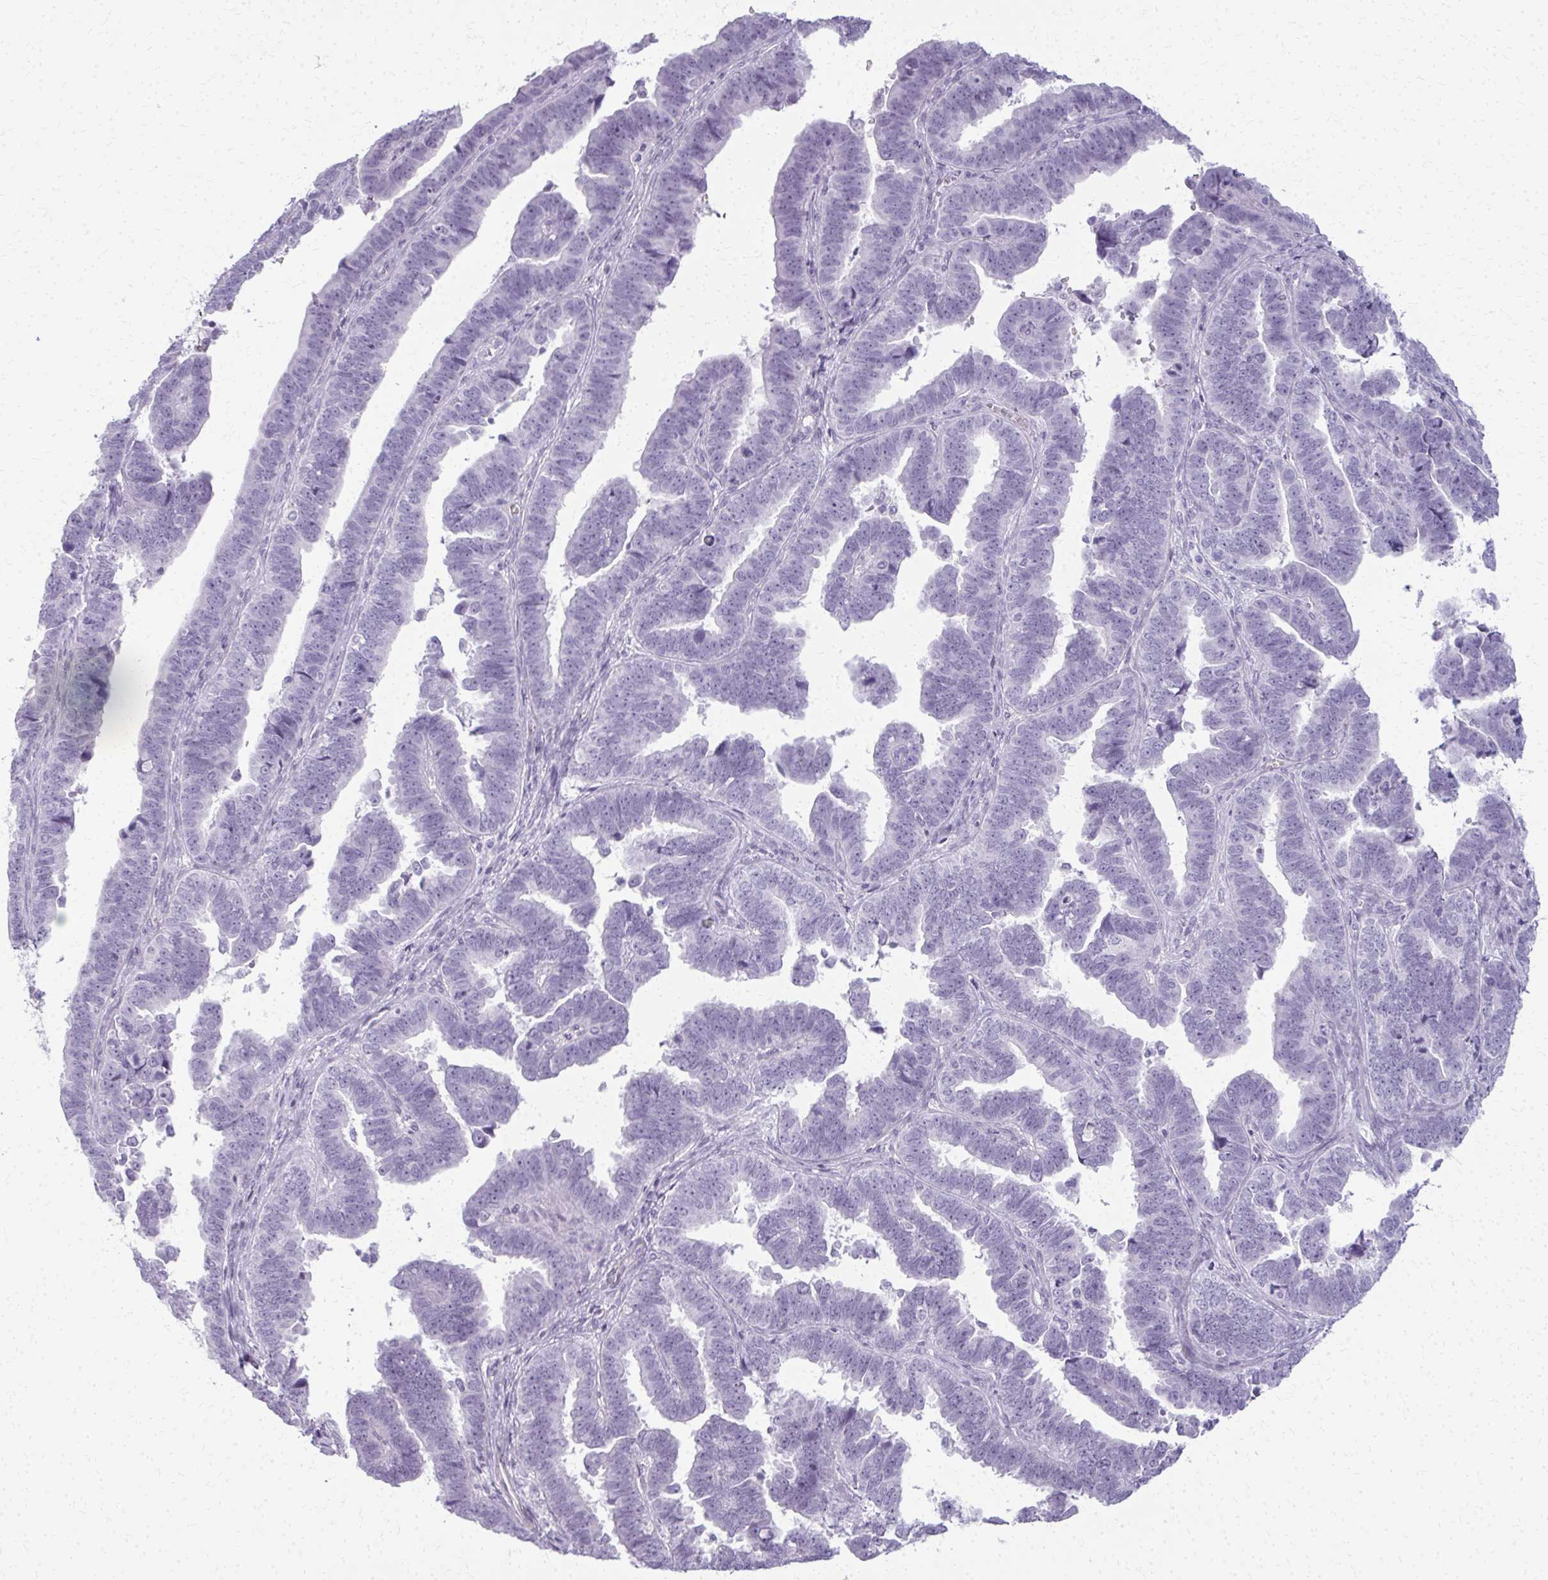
{"staining": {"intensity": "negative", "quantity": "none", "location": "none"}, "tissue": "endometrial cancer", "cell_type": "Tumor cells", "image_type": "cancer", "snomed": [{"axis": "morphology", "description": "Adenocarcinoma, NOS"}, {"axis": "topography", "description": "Endometrium"}], "caption": "Immunohistochemistry micrograph of neoplastic tissue: human endometrial cancer (adenocarcinoma) stained with DAB demonstrates no significant protein positivity in tumor cells. Nuclei are stained in blue.", "gene": "CA3", "patient": {"sex": "female", "age": 75}}